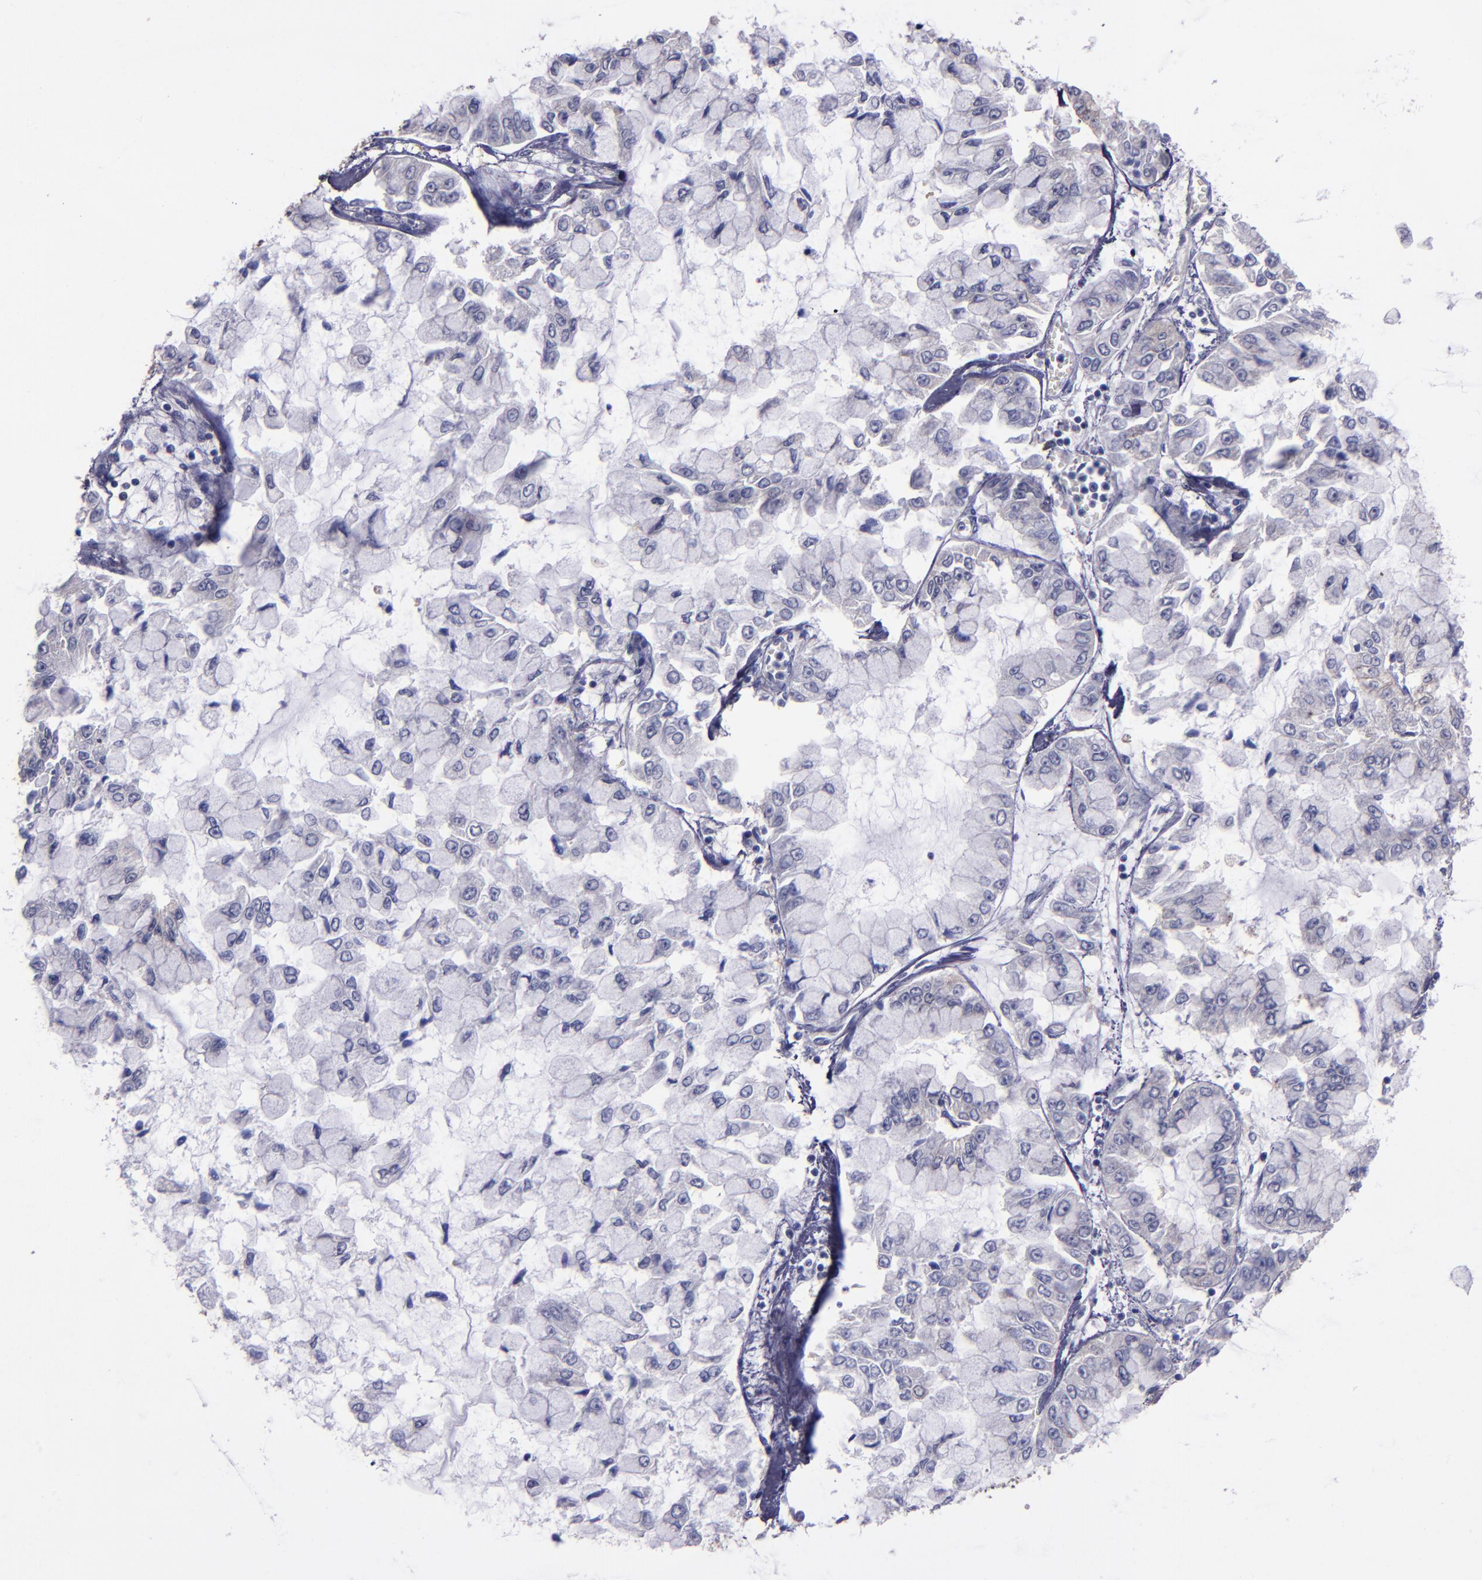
{"staining": {"intensity": "weak", "quantity": "<25%", "location": "cytoplasmic/membranous"}, "tissue": "liver cancer", "cell_type": "Tumor cells", "image_type": "cancer", "snomed": [{"axis": "morphology", "description": "Cholangiocarcinoma"}, {"axis": "topography", "description": "Liver"}], "caption": "A photomicrograph of human cholangiocarcinoma (liver) is negative for staining in tumor cells.", "gene": "CARS1", "patient": {"sex": "female", "age": 79}}